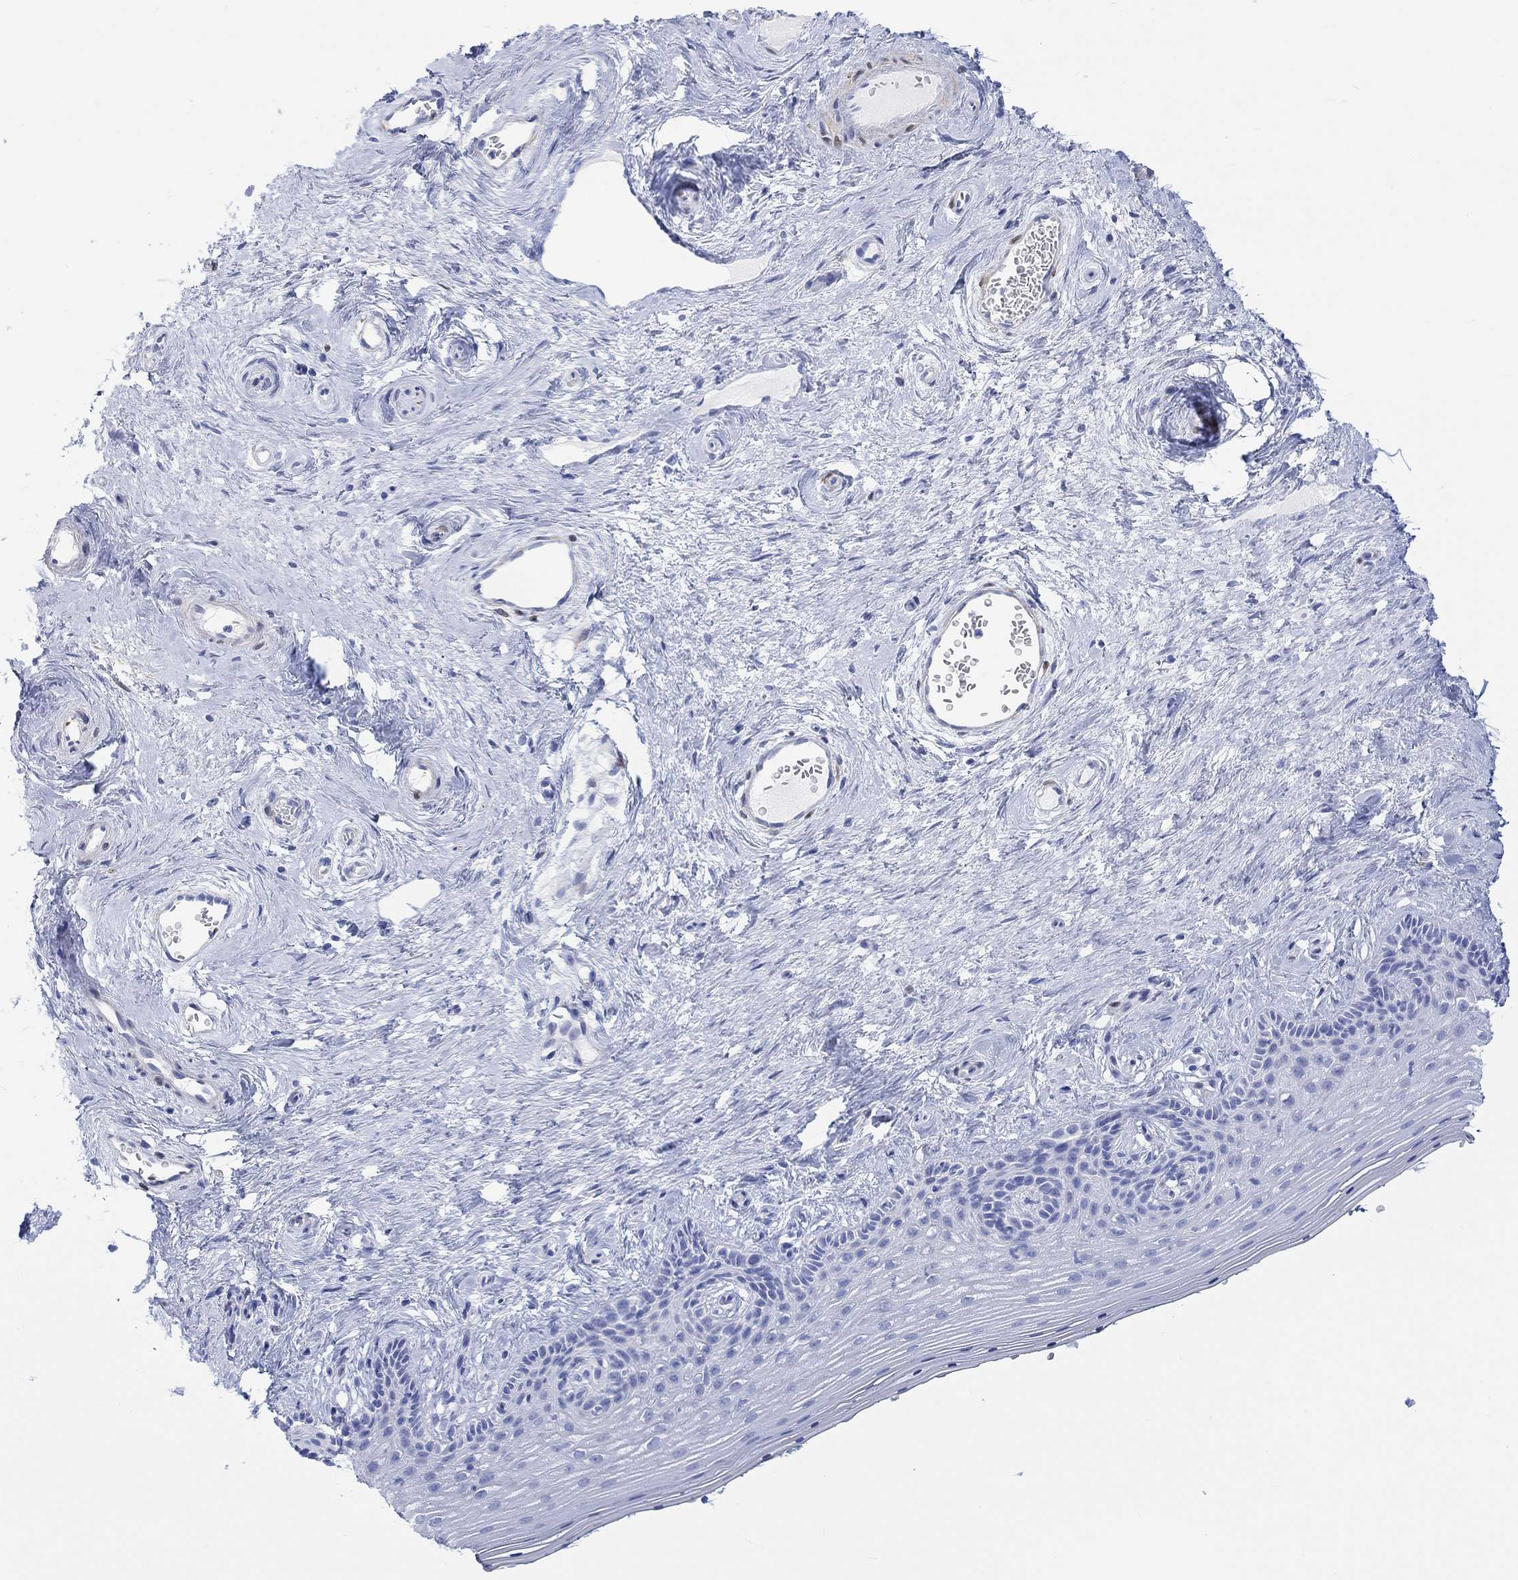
{"staining": {"intensity": "negative", "quantity": "none", "location": "none"}, "tissue": "vagina", "cell_type": "Squamous epithelial cells", "image_type": "normal", "snomed": [{"axis": "morphology", "description": "Normal tissue, NOS"}, {"axis": "topography", "description": "Vagina"}], "caption": "Immunohistochemistry photomicrograph of unremarkable vagina stained for a protein (brown), which exhibits no staining in squamous epithelial cells.", "gene": "TPPP3", "patient": {"sex": "female", "age": 45}}